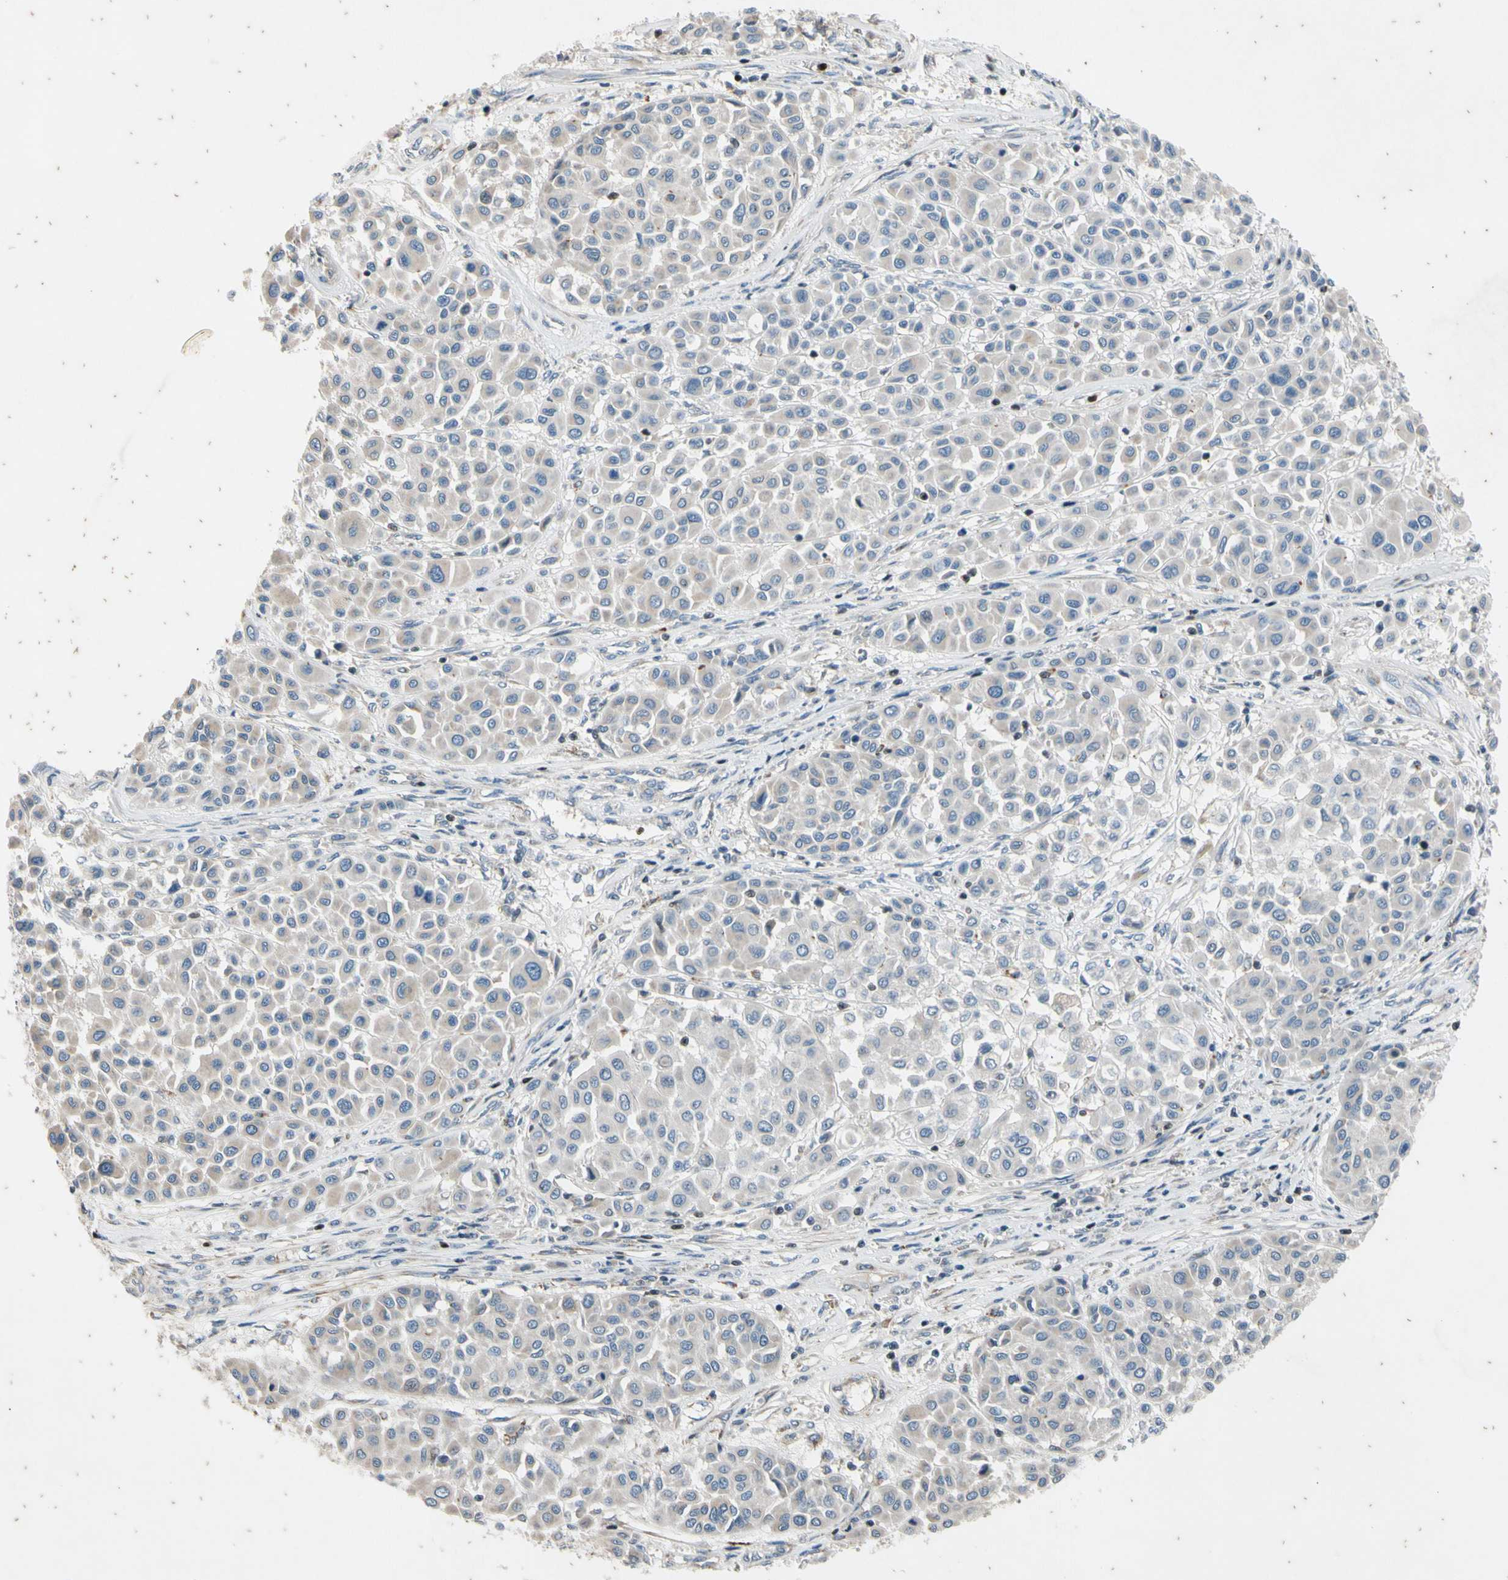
{"staining": {"intensity": "negative", "quantity": "none", "location": "none"}, "tissue": "melanoma", "cell_type": "Tumor cells", "image_type": "cancer", "snomed": [{"axis": "morphology", "description": "Malignant melanoma, Metastatic site"}, {"axis": "topography", "description": "Soft tissue"}], "caption": "The histopathology image displays no staining of tumor cells in melanoma.", "gene": "TBX21", "patient": {"sex": "male", "age": 41}}